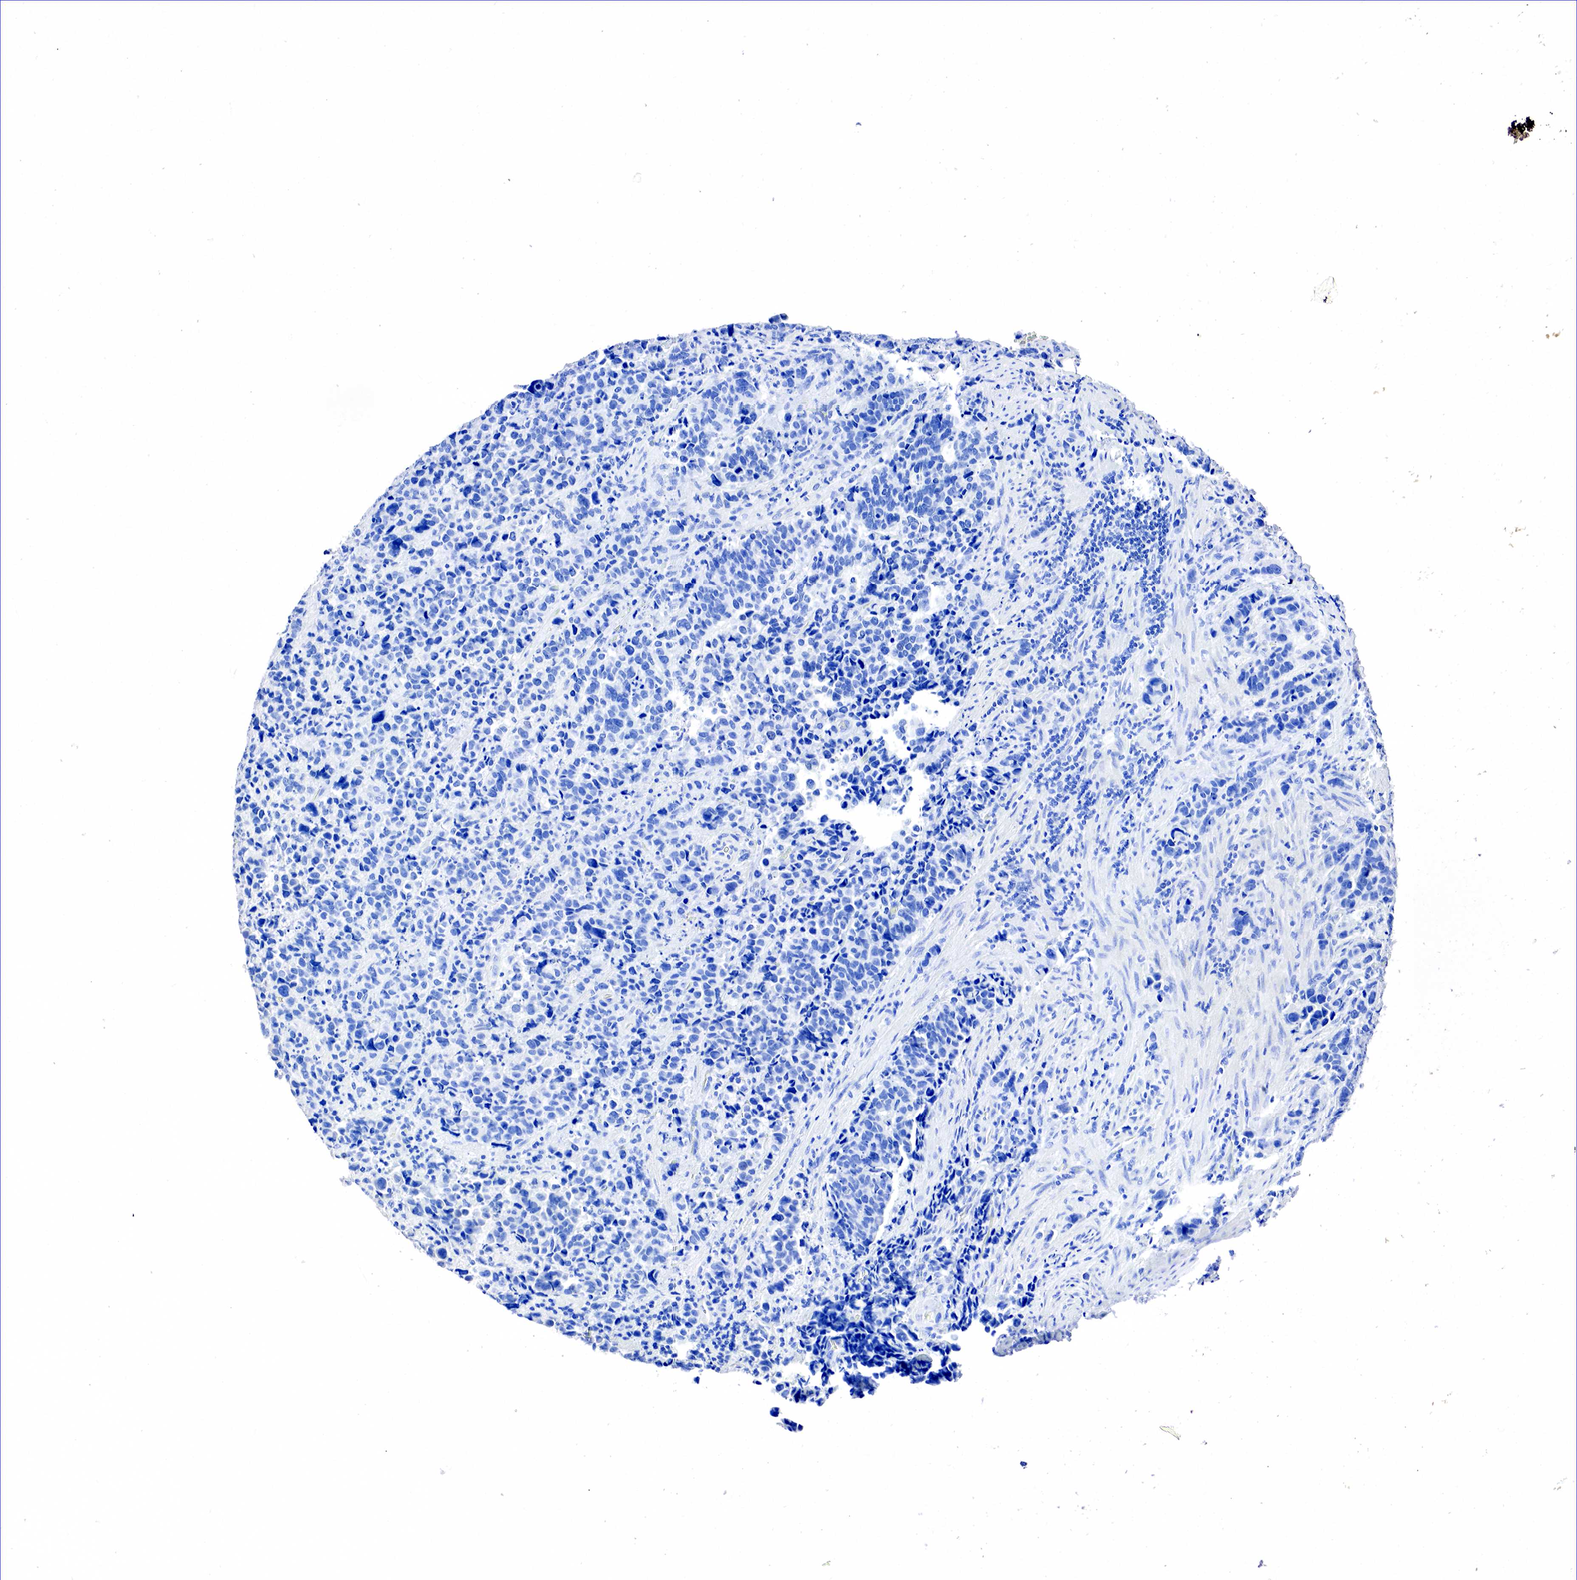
{"staining": {"intensity": "negative", "quantity": "none", "location": "none"}, "tissue": "stomach cancer", "cell_type": "Tumor cells", "image_type": "cancer", "snomed": [{"axis": "morphology", "description": "Adenocarcinoma, NOS"}, {"axis": "topography", "description": "Stomach, upper"}], "caption": "Tumor cells are negative for protein expression in human stomach adenocarcinoma. The staining was performed using DAB to visualize the protein expression in brown, while the nuclei were stained in blue with hematoxylin (Magnification: 20x).", "gene": "SST", "patient": {"sex": "male", "age": 71}}